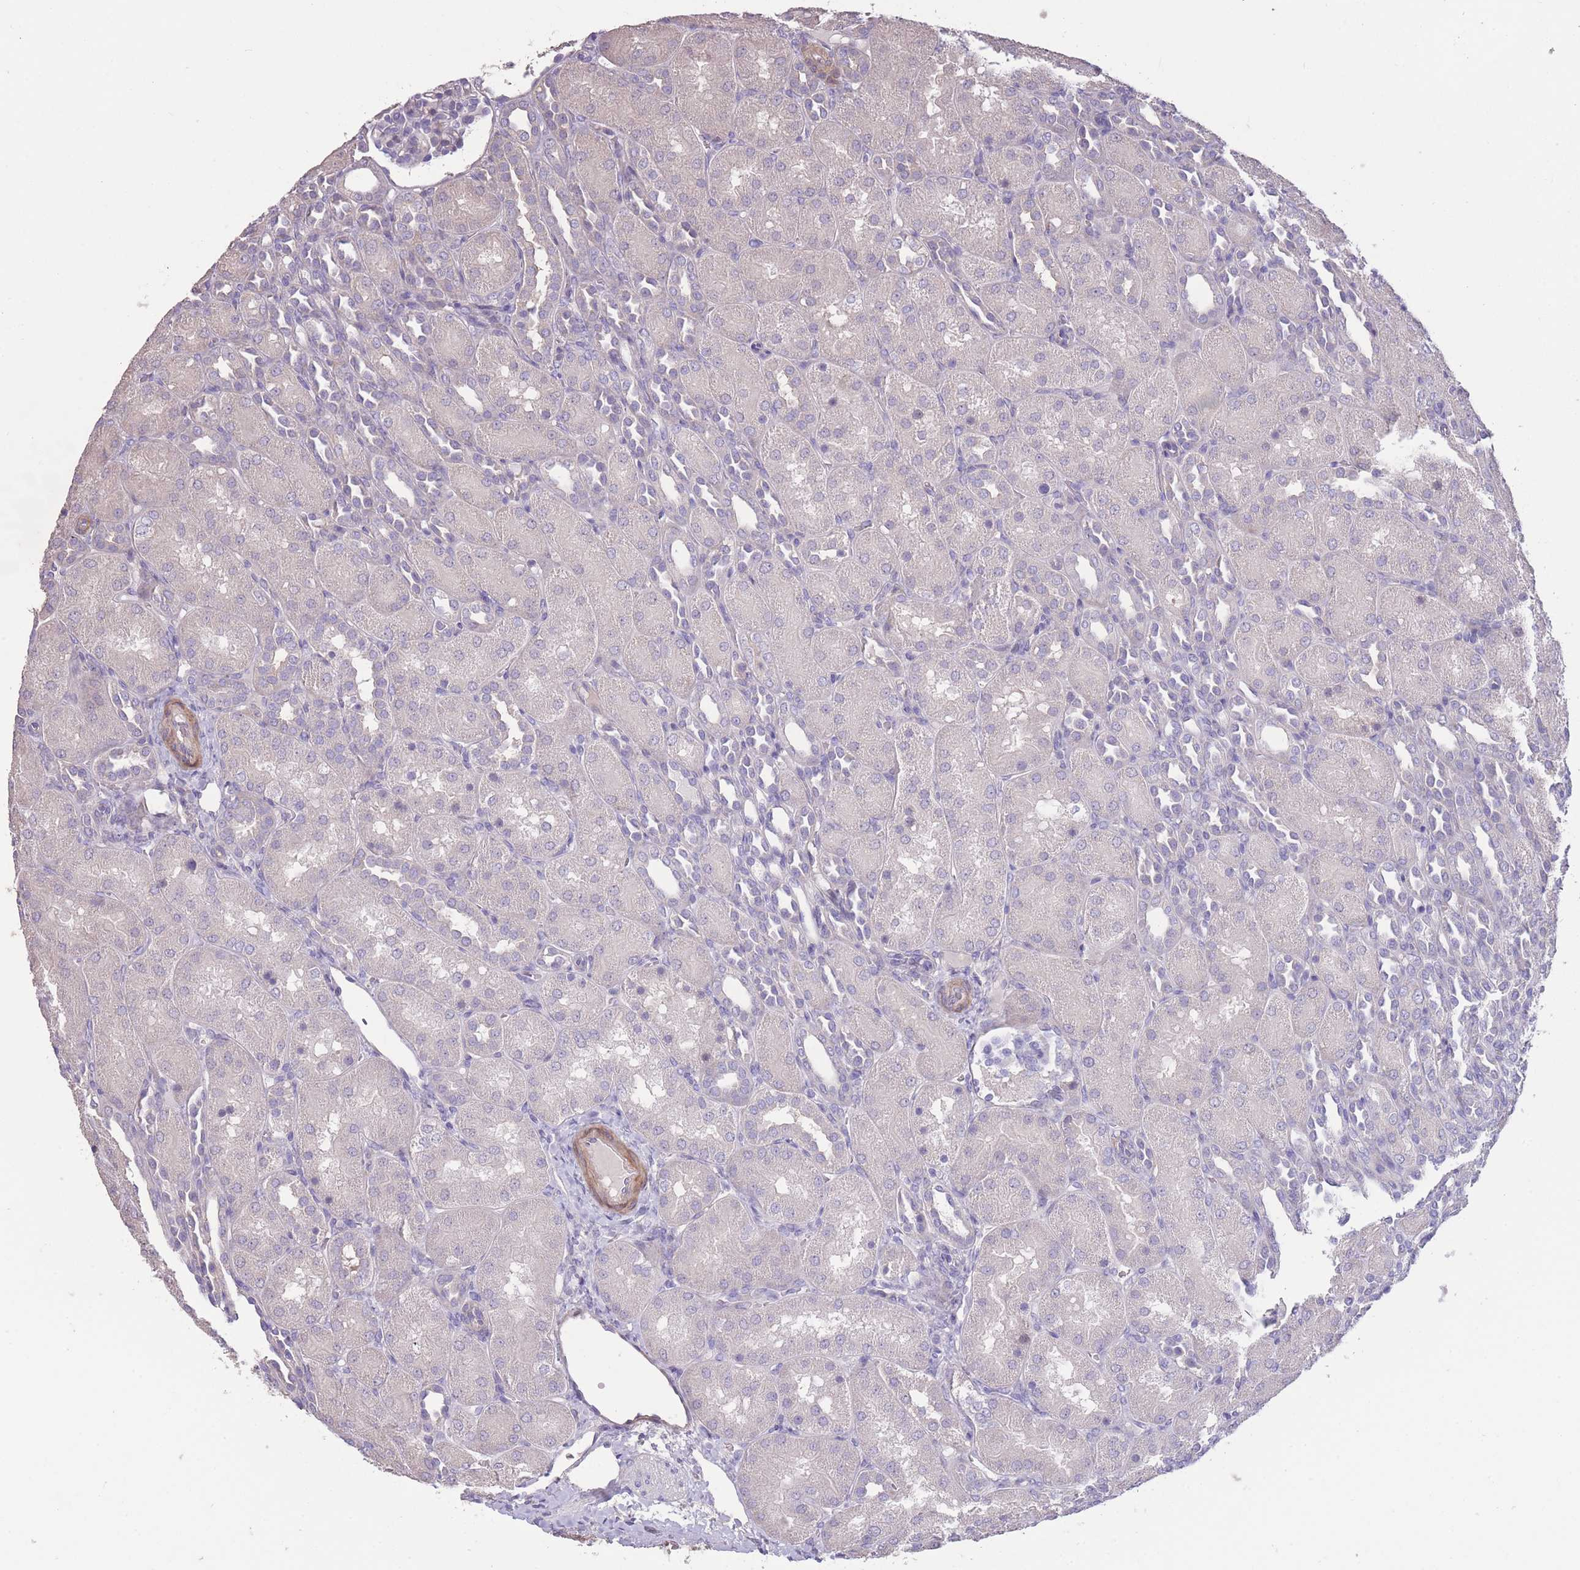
{"staining": {"intensity": "negative", "quantity": "none", "location": "none"}, "tissue": "kidney", "cell_type": "Cells in glomeruli", "image_type": "normal", "snomed": [{"axis": "morphology", "description": "Normal tissue, NOS"}, {"axis": "topography", "description": "Kidney"}], "caption": "The IHC histopathology image has no significant staining in cells in glomeruli of kidney. (Stains: DAB IHC with hematoxylin counter stain, Microscopy: brightfield microscopy at high magnification).", "gene": "RSPH10B2", "patient": {"sex": "male", "age": 1}}